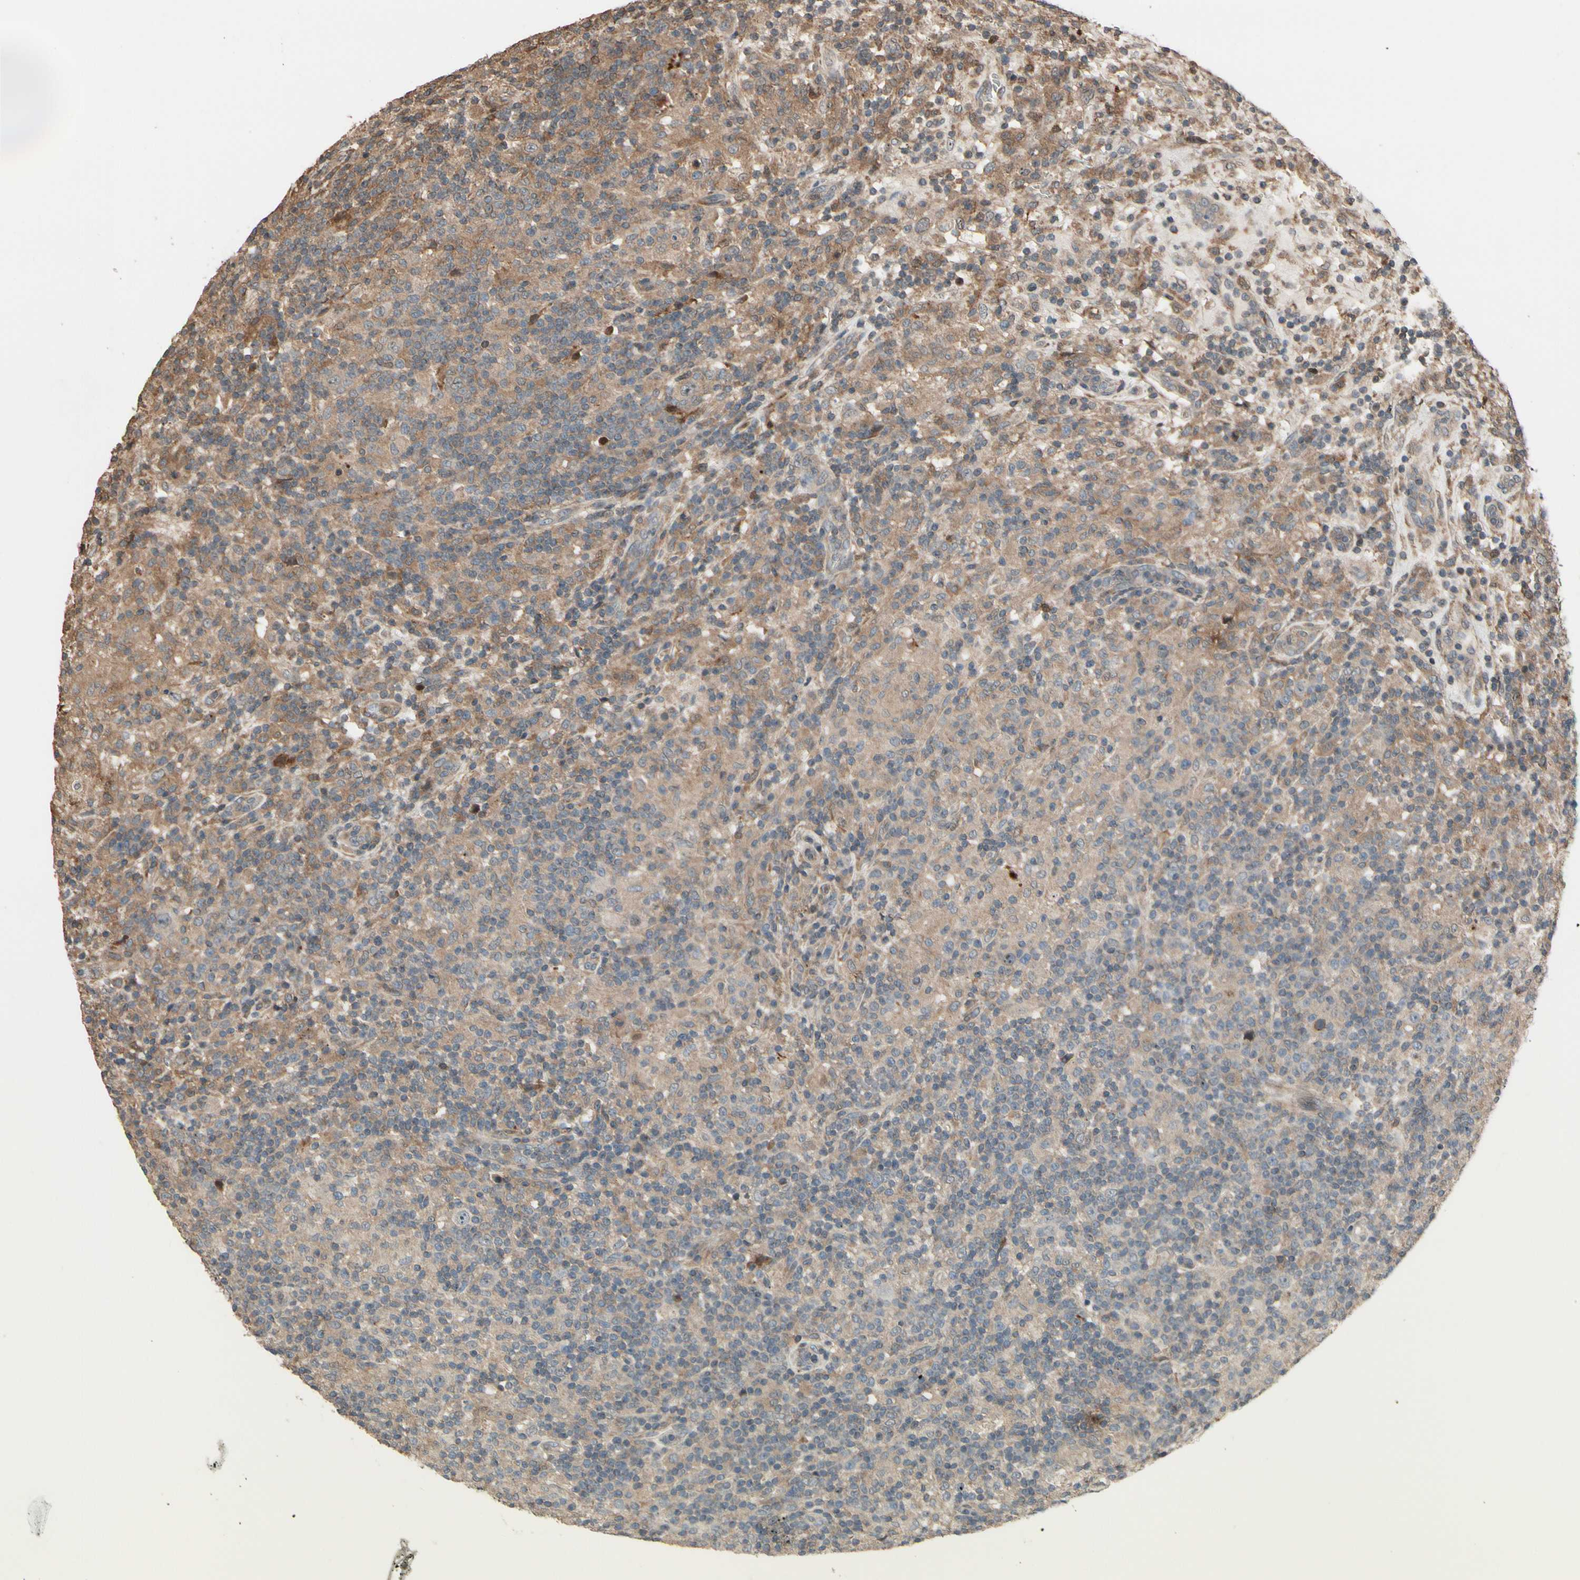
{"staining": {"intensity": "weak", "quantity": "25%-75%", "location": "cytoplasmic/membranous"}, "tissue": "lymphoma", "cell_type": "Tumor cells", "image_type": "cancer", "snomed": [{"axis": "morphology", "description": "Hodgkin's disease, NOS"}, {"axis": "topography", "description": "Lymph node"}], "caption": "A micrograph of human lymphoma stained for a protein shows weak cytoplasmic/membranous brown staining in tumor cells.", "gene": "CSF1R", "patient": {"sex": "male", "age": 70}}